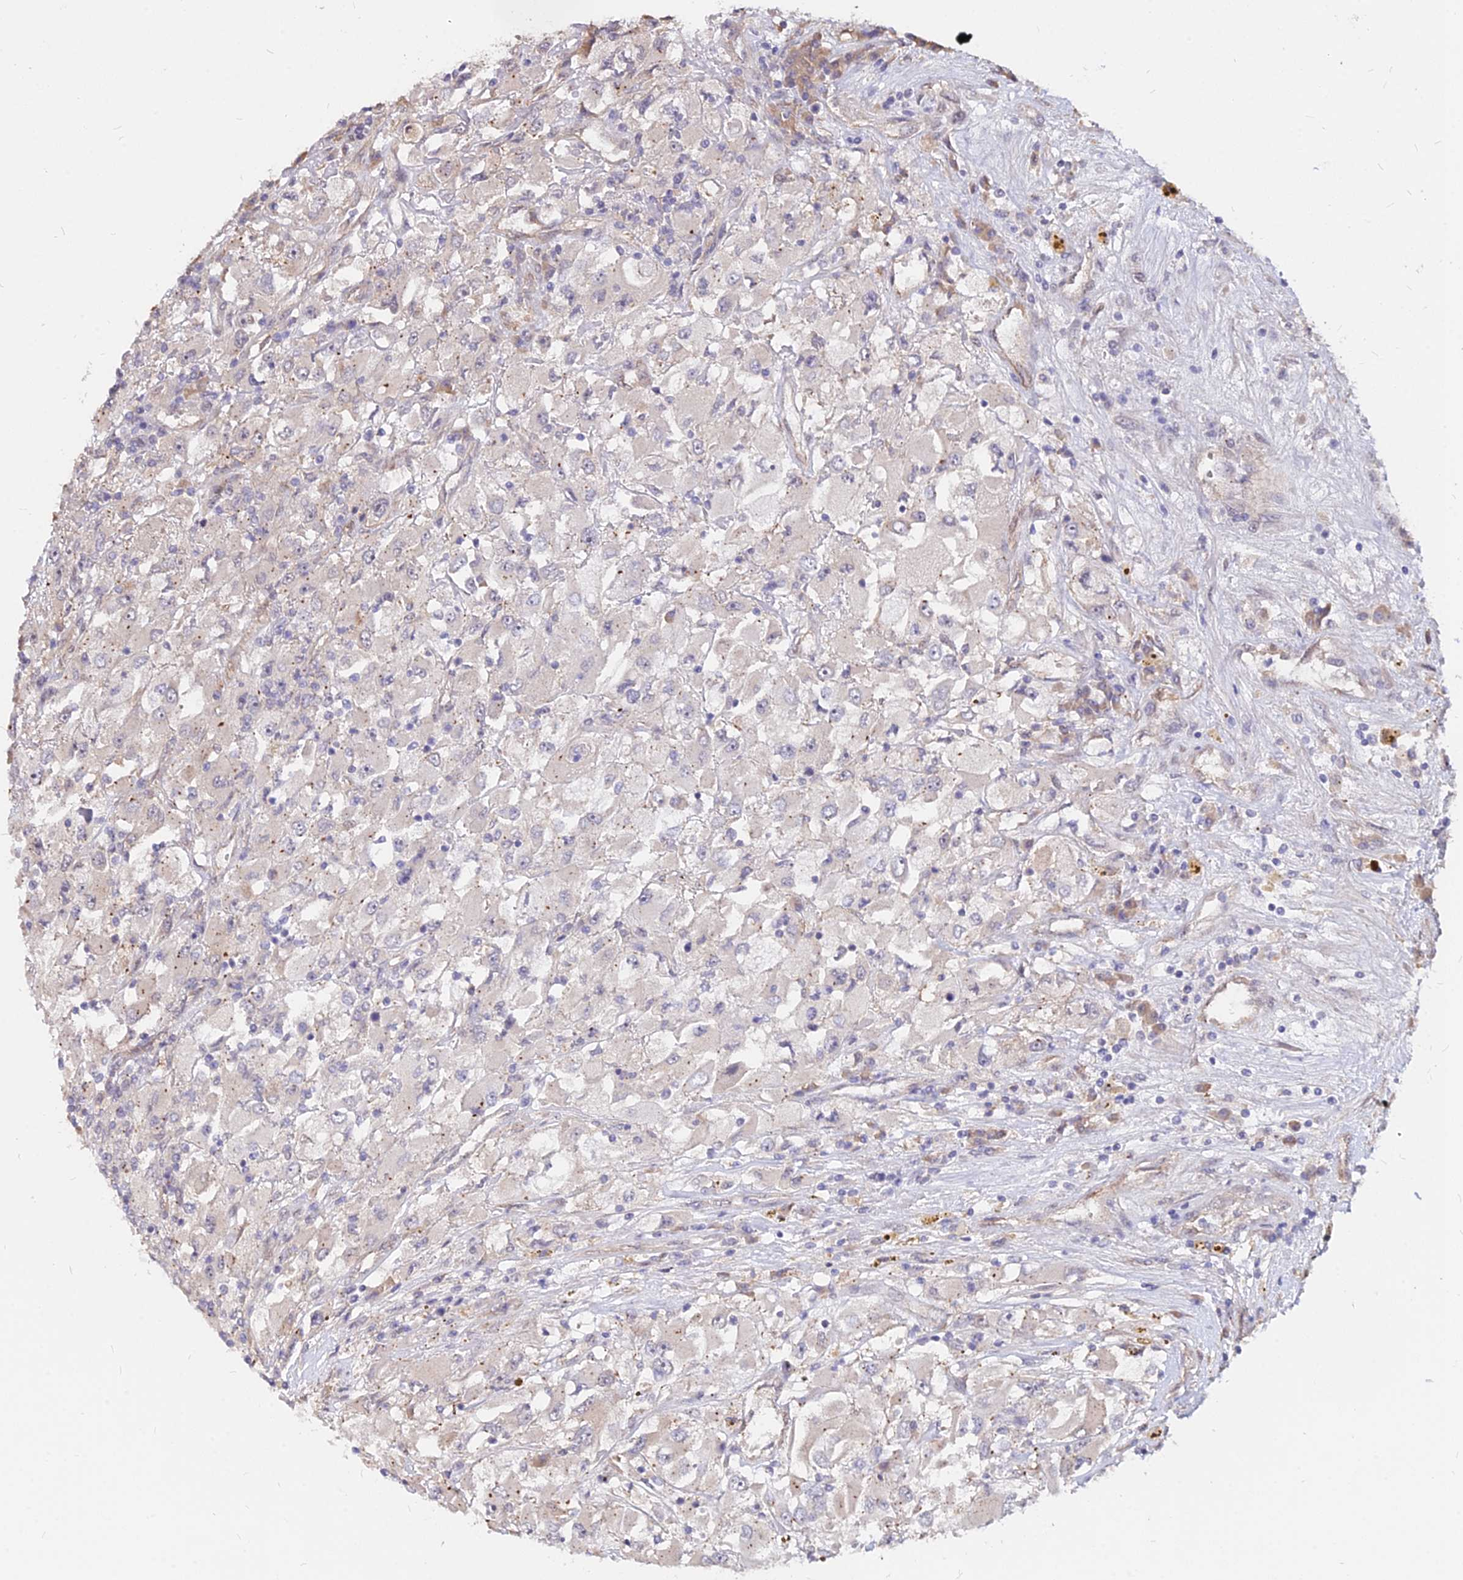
{"staining": {"intensity": "negative", "quantity": "none", "location": "none"}, "tissue": "renal cancer", "cell_type": "Tumor cells", "image_type": "cancer", "snomed": [{"axis": "morphology", "description": "Adenocarcinoma, NOS"}, {"axis": "topography", "description": "Kidney"}], "caption": "Immunohistochemistry histopathology image of neoplastic tissue: human renal adenocarcinoma stained with DAB (3,3'-diaminobenzidine) reveals no significant protein positivity in tumor cells.", "gene": "C11orf68", "patient": {"sex": "female", "age": 52}}